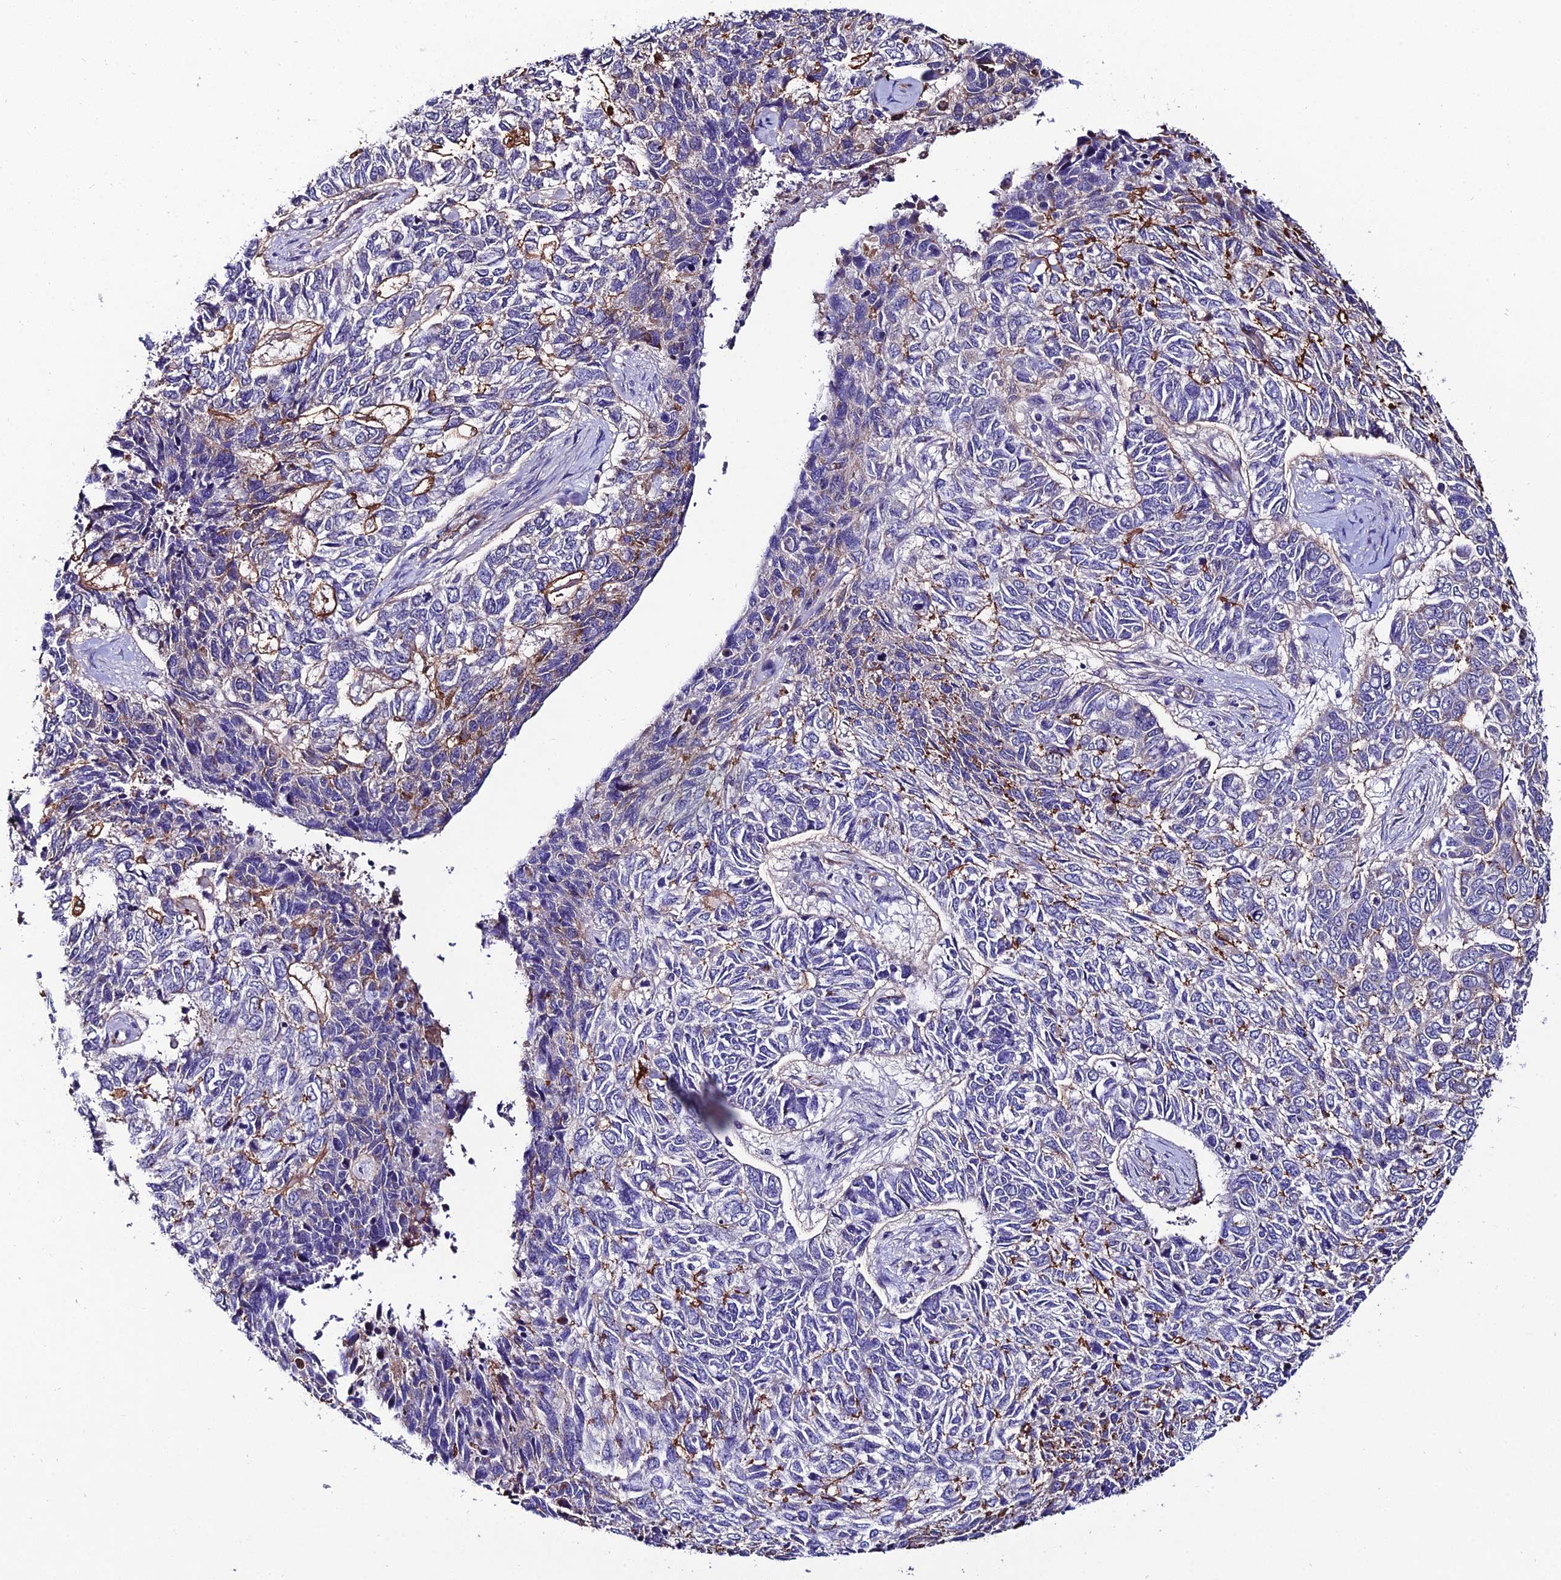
{"staining": {"intensity": "negative", "quantity": "none", "location": "none"}, "tissue": "skin cancer", "cell_type": "Tumor cells", "image_type": "cancer", "snomed": [{"axis": "morphology", "description": "Basal cell carcinoma"}, {"axis": "topography", "description": "Skin"}], "caption": "This is a histopathology image of immunohistochemistry (IHC) staining of skin cancer (basal cell carcinoma), which shows no staining in tumor cells.", "gene": "SYT15", "patient": {"sex": "female", "age": 65}}